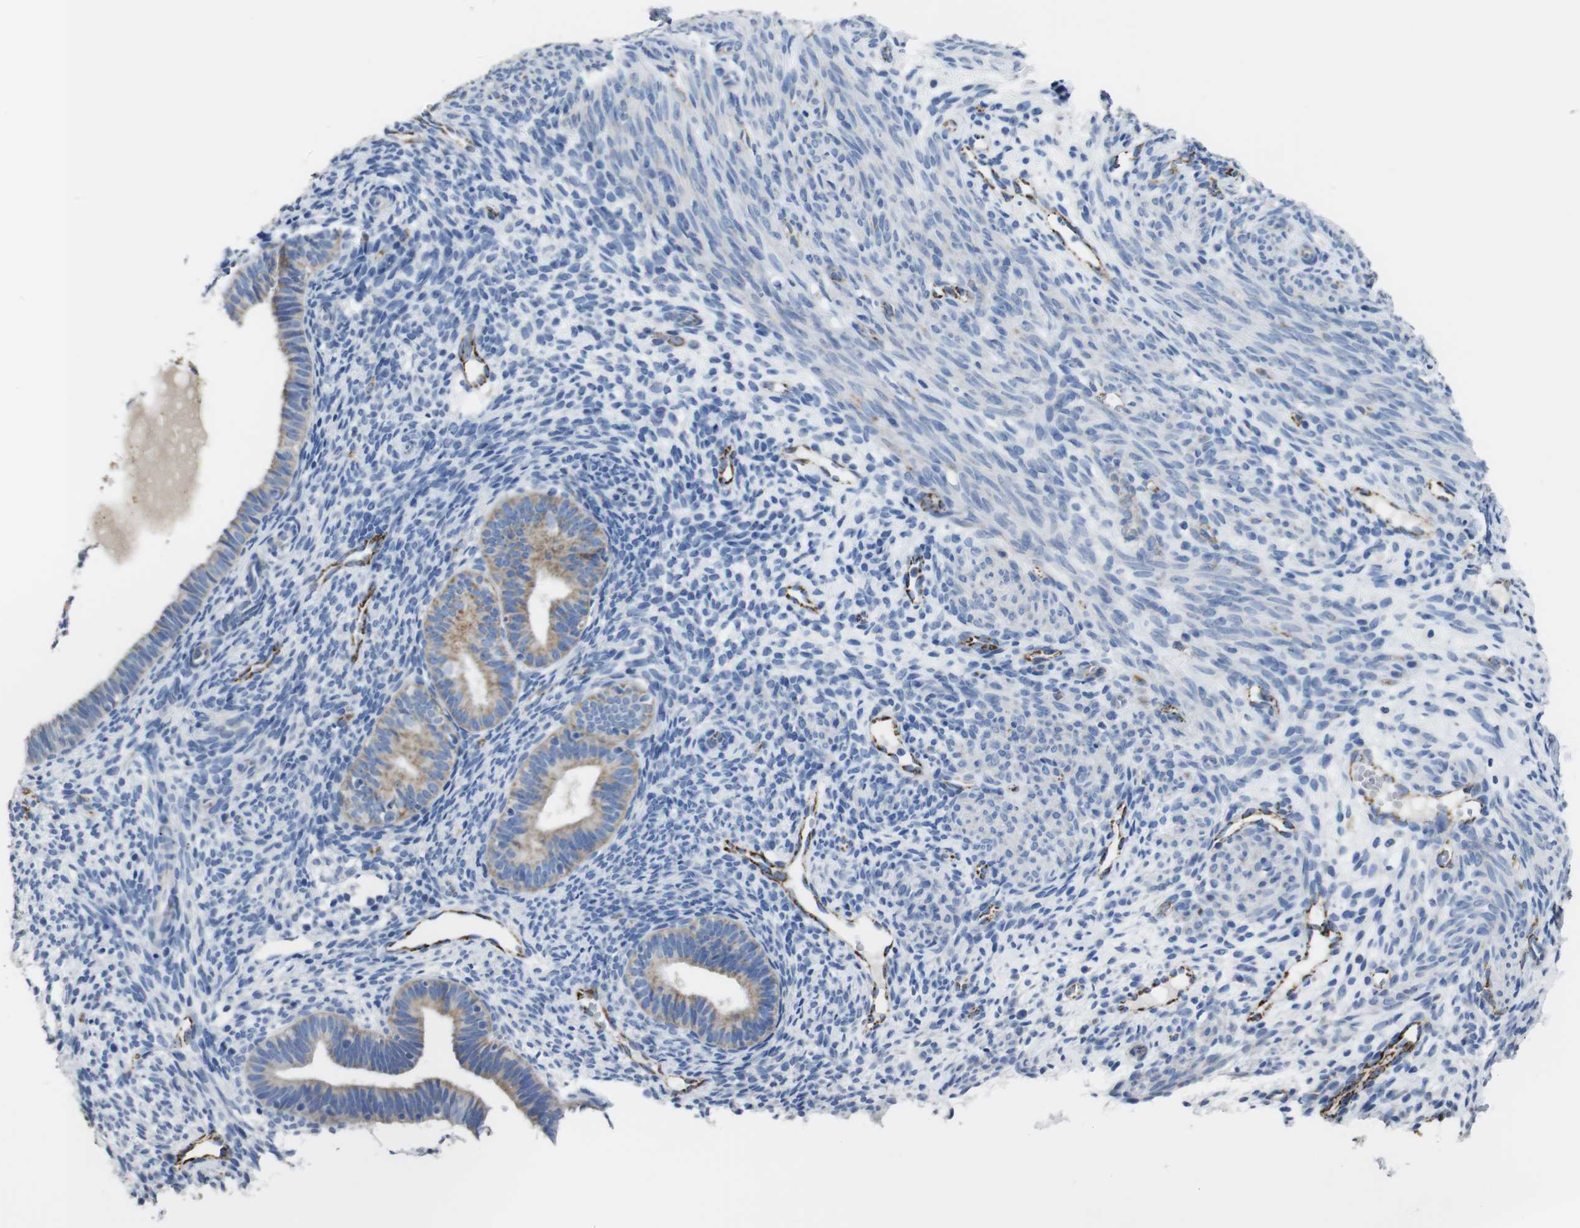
{"staining": {"intensity": "negative", "quantity": "none", "location": "none"}, "tissue": "endometrium", "cell_type": "Cells in endometrial stroma", "image_type": "normal", "snomed": [{"axis": "morphology", "description": "Normal tissue, NOS"}, {"axis": "morphology", "description": "Adenocarcinoma, NOS"}, {"axis": "topography", "description": "Endometrium"}, {"axis": "topography", "description": "Ovary"}], "caption": "Immunohistochemical staining of unremarkable endometrium reveals no significant expression in cells in endometrial stroma. Nuclei are stained in blue.", "gene": "MAOA", "patient": {"sex": "female", "age": 68}}